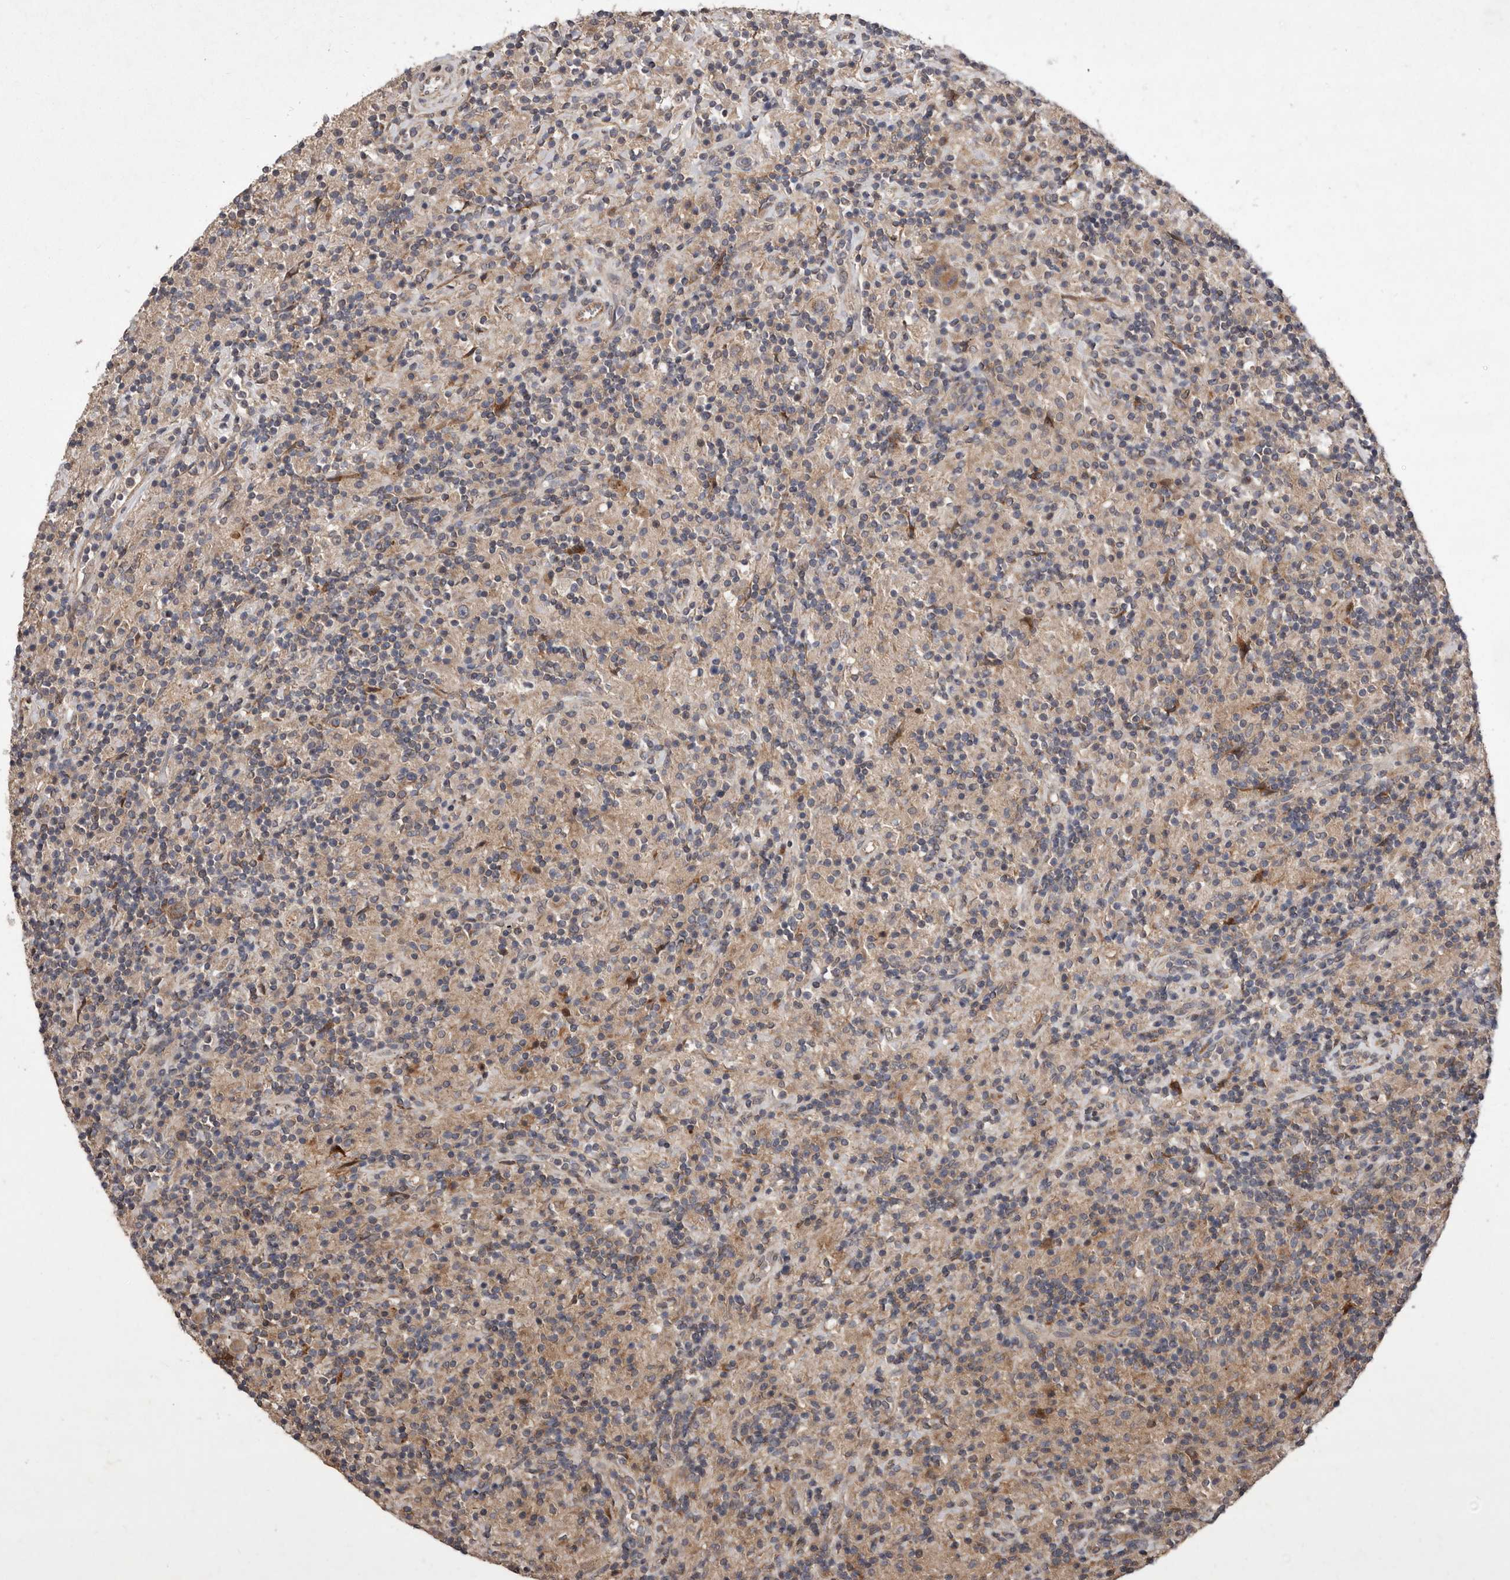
{"staining": {"intensity": "weak", "quantity": "25%-75%", "location": "cytoplasmic/membranous"}, "tissue": "lymphoma", "cell_type": "Tumor cells", "image_type": "cancer", "snomed": [{"axis": "morphology", "description": "Hodgkin's disease, NOS"}, {"axis": "topography", "description": "Lymph node"}], "caption": "A micrograph of human Hodgkin's disease stained for a protein displays weak cytoplasmic/membranous brown staining in tumor cells. (DAB (3,3'-diaminobenzidine) IHC with brightfield microscopy, high magnification).", "gene": "FLAD1", "patient": {"sex": "male", "age": 70}}